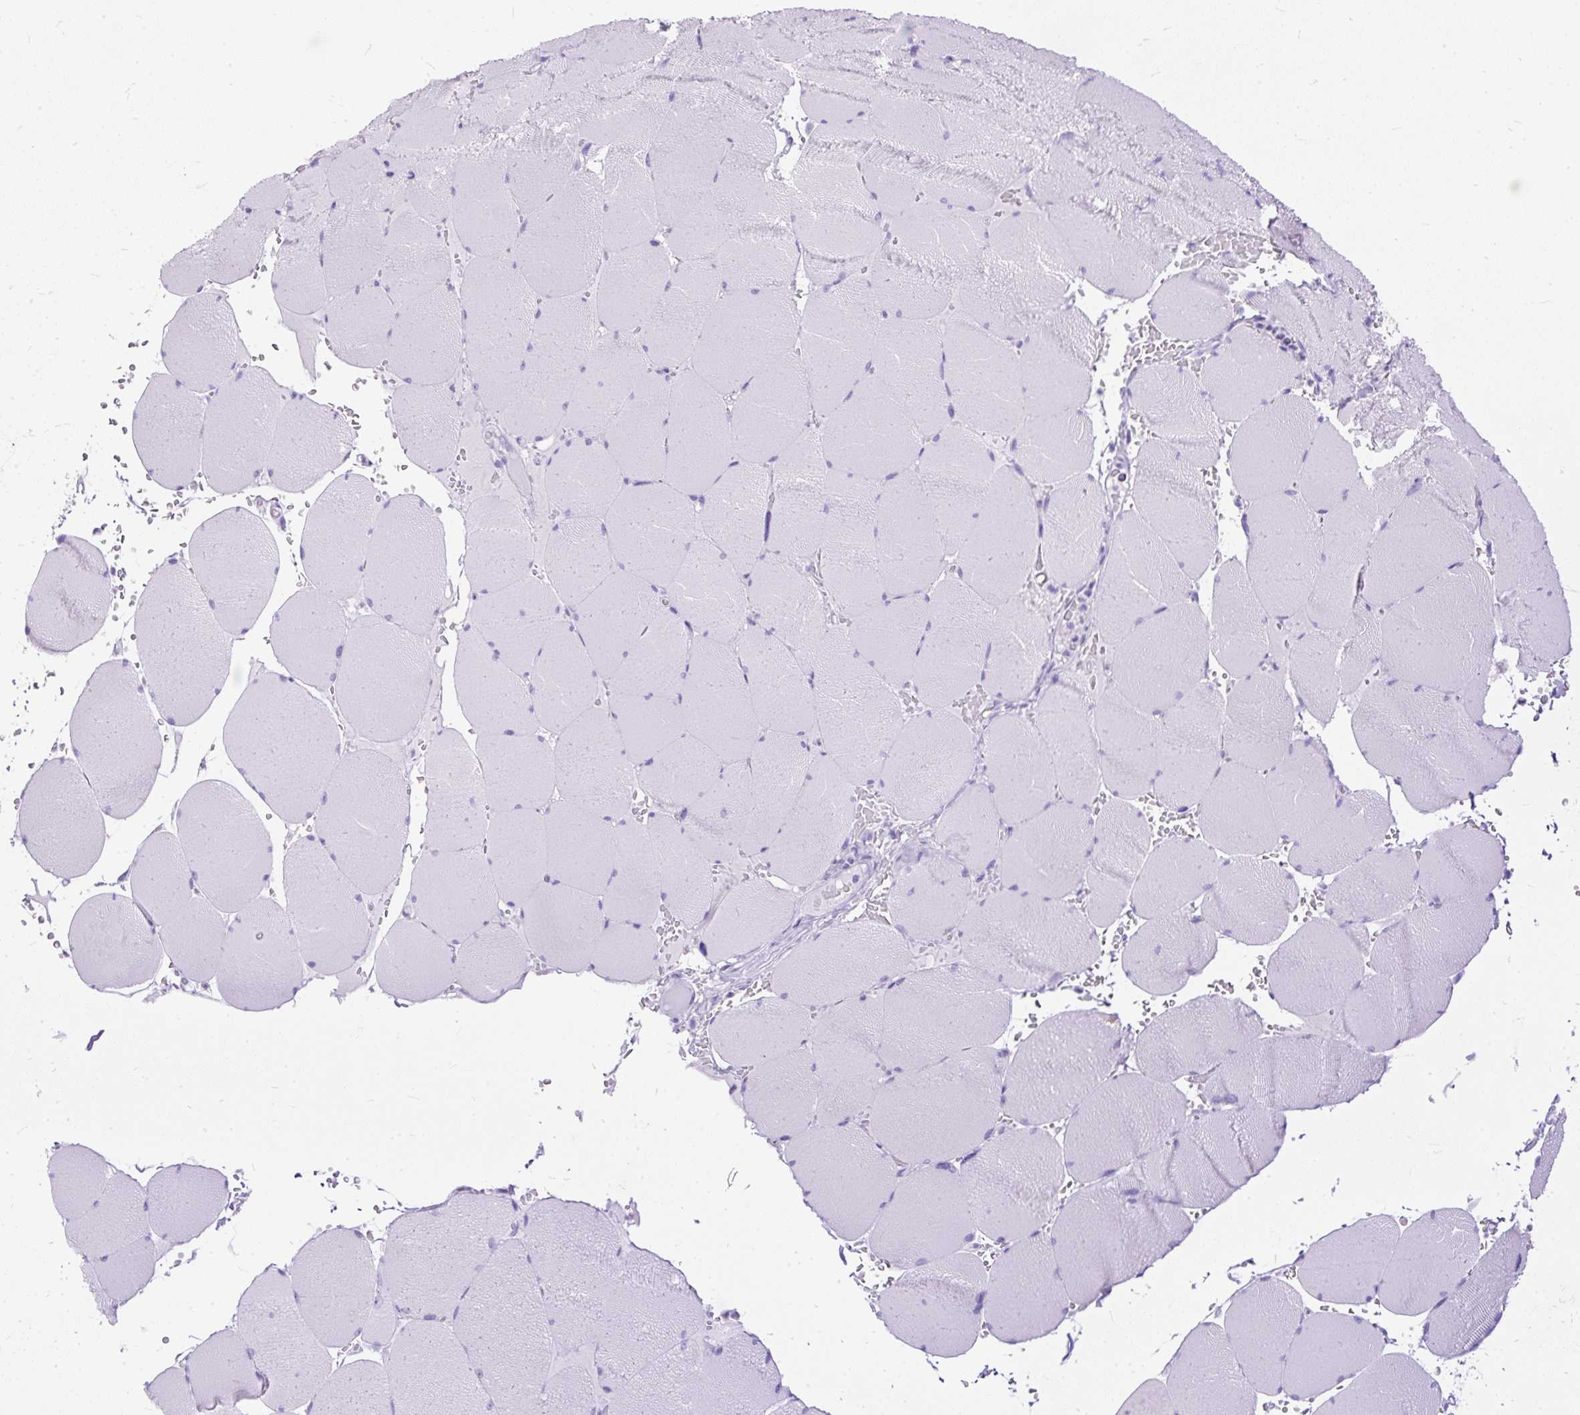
{"staining": {"intensity": "negative", "quantity": "none", "location": "none"}, "tissue": "skeletal muscle", "cell_type": "Myocytes", "image_type": "normal", "snomed": [{"axis": "morphology", "description": "Normal tissue, NOS"}, {"axis": "topography", "description": "Skeletal muscle"}, {"axis": "topography", "description": "Head-Neck"}], "caption": "Immunohistochemistry photomicrograph of benign human skeletal muscle stained for a protein (brown), which exhibits no positivity in myocytes. (DAB (3,3'-diaminobenzidine) IHC with hematoxylin counter stain).", "gene": "HEY1", "patient": {"sex": "male", "age": 66}}